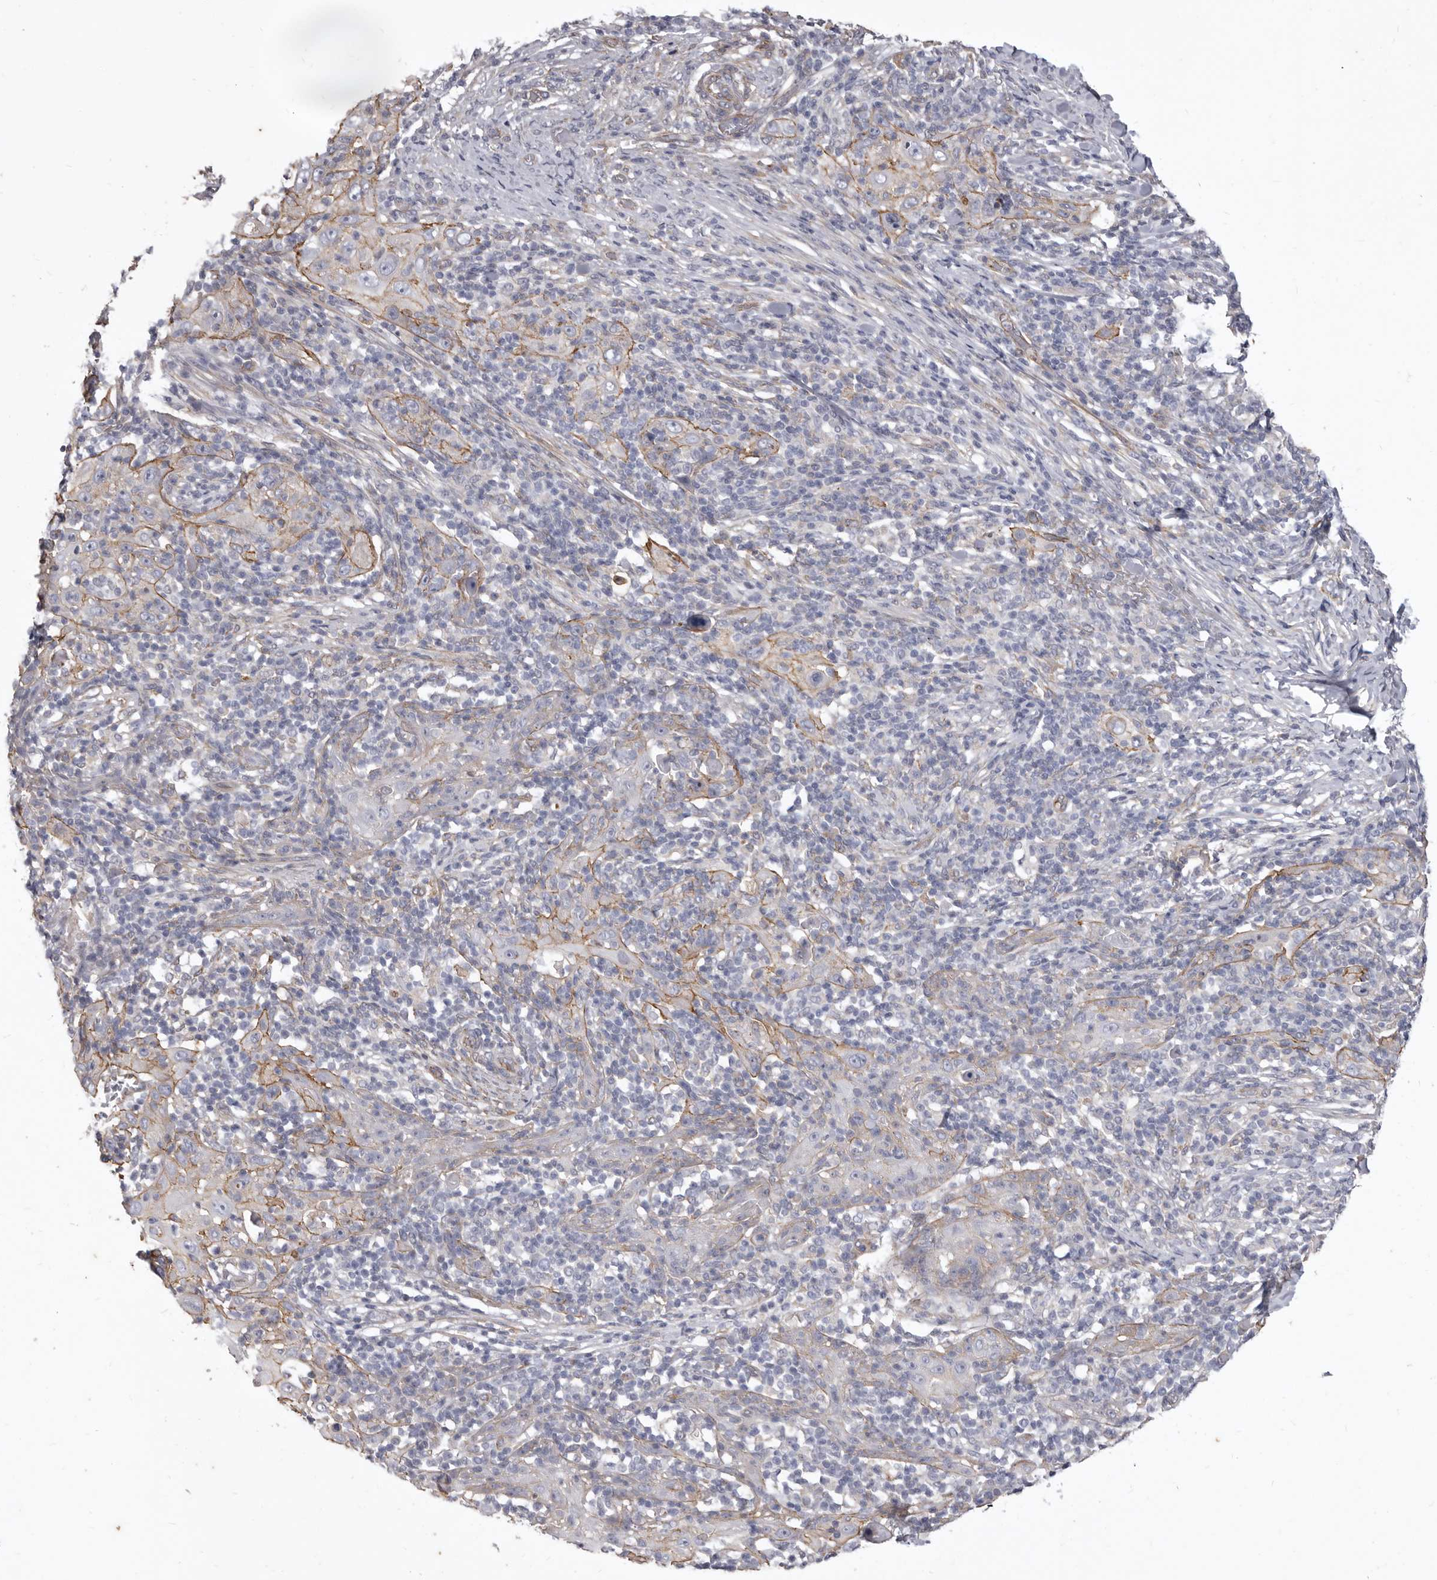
{"staining": {"intensity": "moderate", "quantity": "<25%", "location": "cytoplasmic/membranous"}, "tissue": "skin cancer", "cell_type": "Tumor cells", "image_type": "cancer", "snomed": [{"axis": "morphology", "description": "Squamous cell carcinoma, NOS"}, {"axis": "topography", "description": "Skin"}], "caption": "Immunohistochemistry of human skin cancer (squamous cell carcinoma) displays low levels of moderate cytoplasmic/membranous positivity in about <25% of tumor cells.", "gene": "P2RX6", "patient": {"sex": "female", "age": 88}}